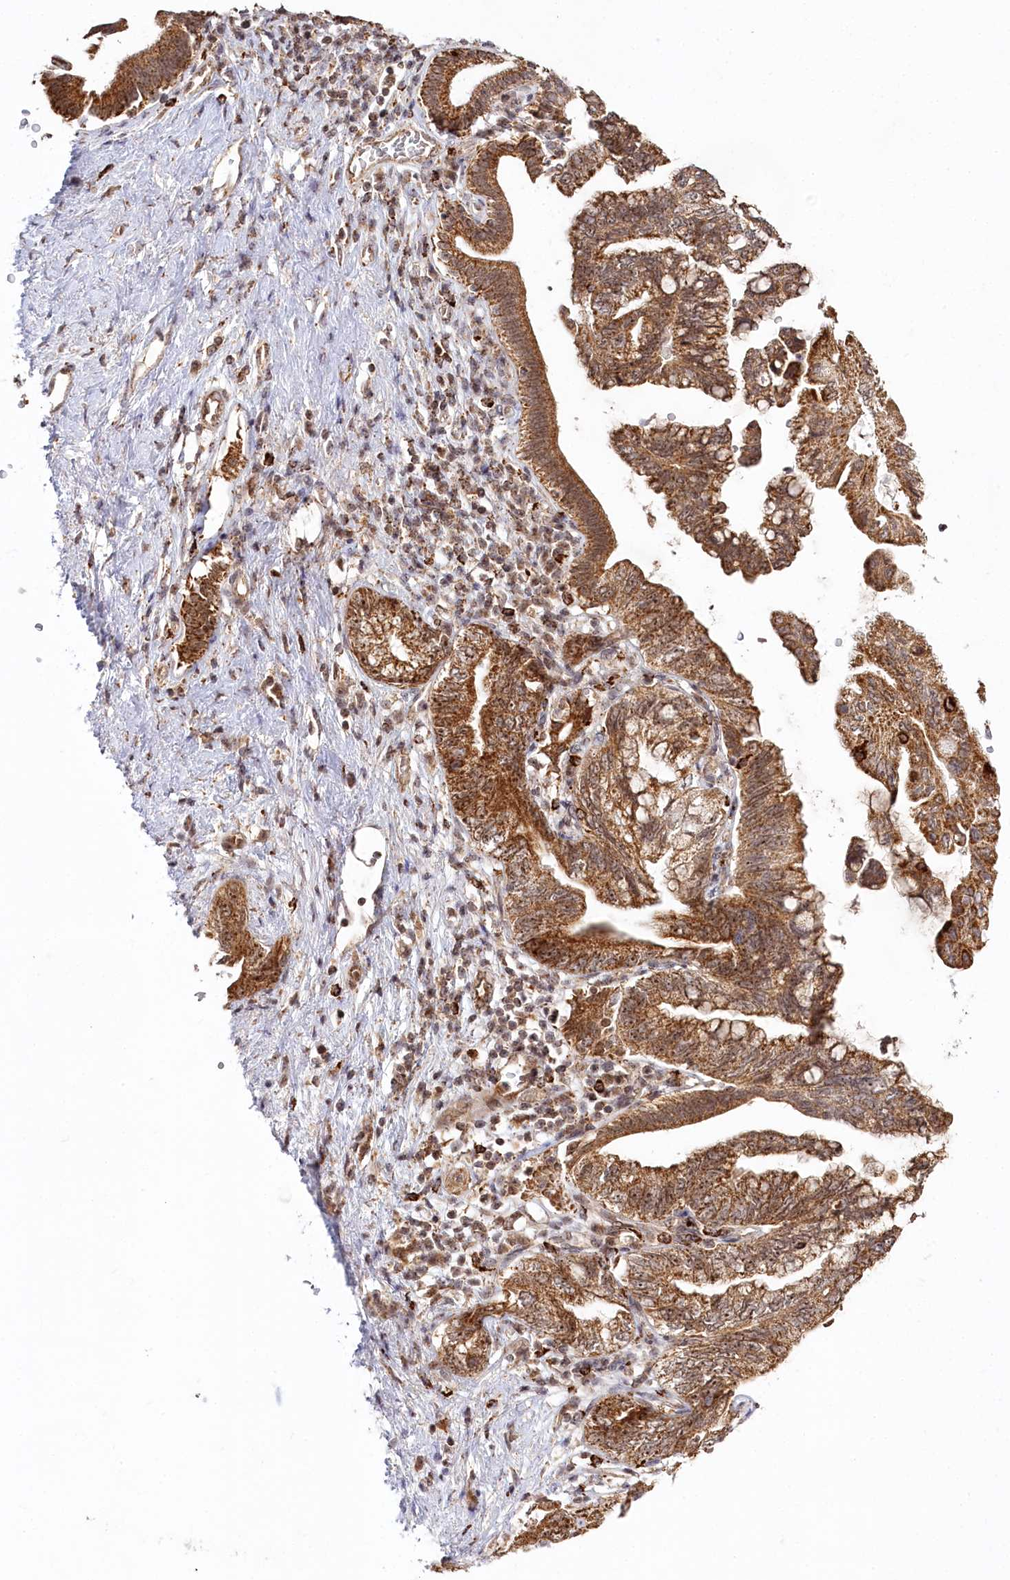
{"staining": {"intensity": "strong", "quantity": ">75%", "location": "cytoplasmic/membranous,nuclear"}, "tissue": "pancreatic cancer", "cell_type": "Tumor cells", "image_type": "cancer", "snomed": [{"axis": "morphology", "description": "Adenocarcinoma, NOS"}, {"axis": "topography", "description": "Pancreas"}], "caption": "Immunohistochemistry micrograph of human pancreatic cancer stained for a protein (brown), which exhibits high levels of strong cytoplasmic/membranous and nuclear staining in about >75% of tumor cells.", "gene": "RTN4IP1", "patient": {"sex": "female", "age": 73}}